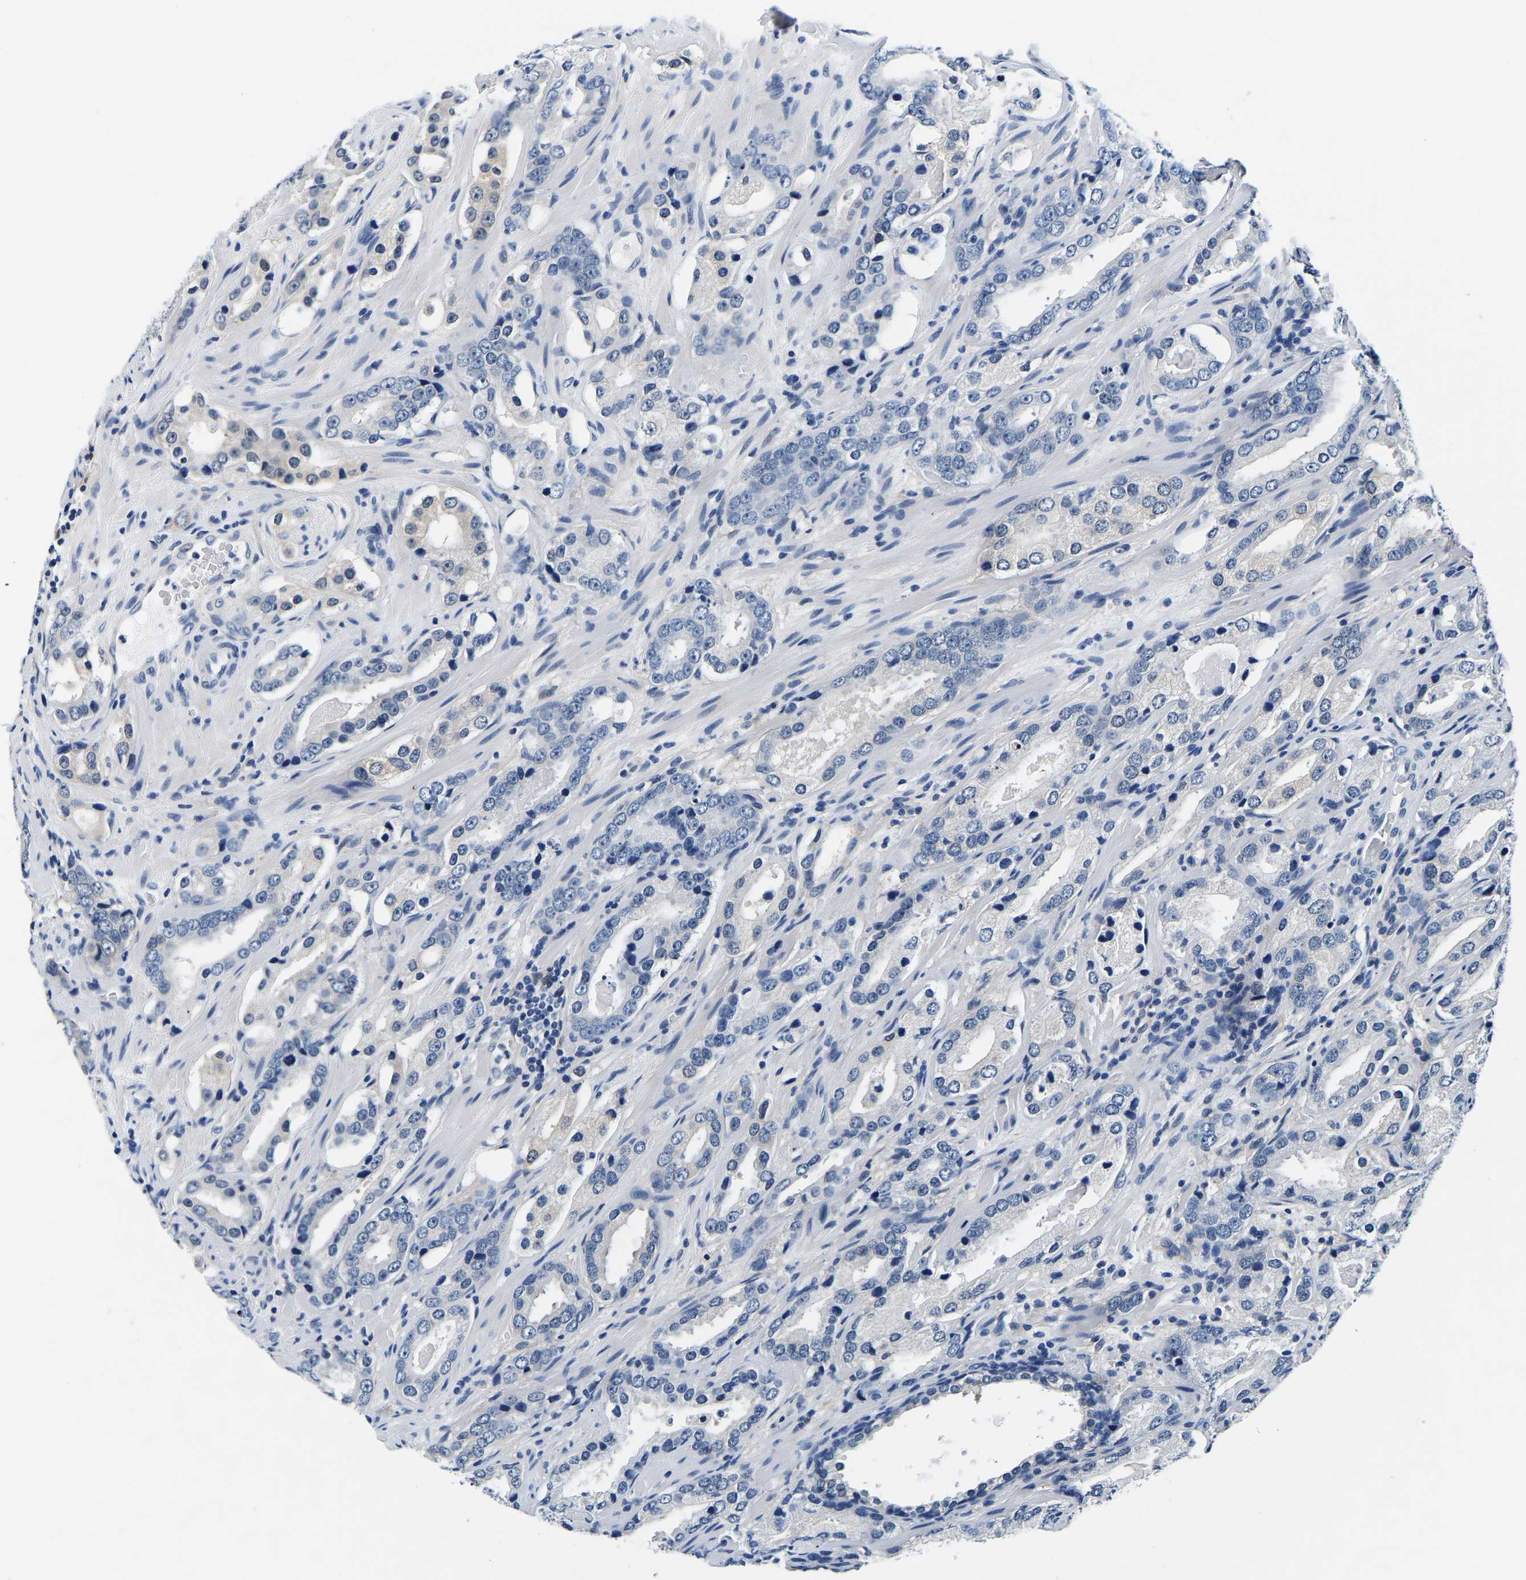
{"staining": {"intensity": "negative", "quantity": "none", "location": "none"}, "tissue": "prostate cancer", "cell_type": "Tumor cells", "image_type": "cancer", "snomed": [{"axis": "morphology", "description": "Adenocarcinoma, High grade"}, {"axis": "topography", "description": "Prostate"}], "caption": "Immunohistochemical staining of human prostate cancer (adenocarcinoma (high-grade)) reveals no significant staining in tumor cells.", "gene": "ACO1", "patient": {"sex": "male", "age": 63}}